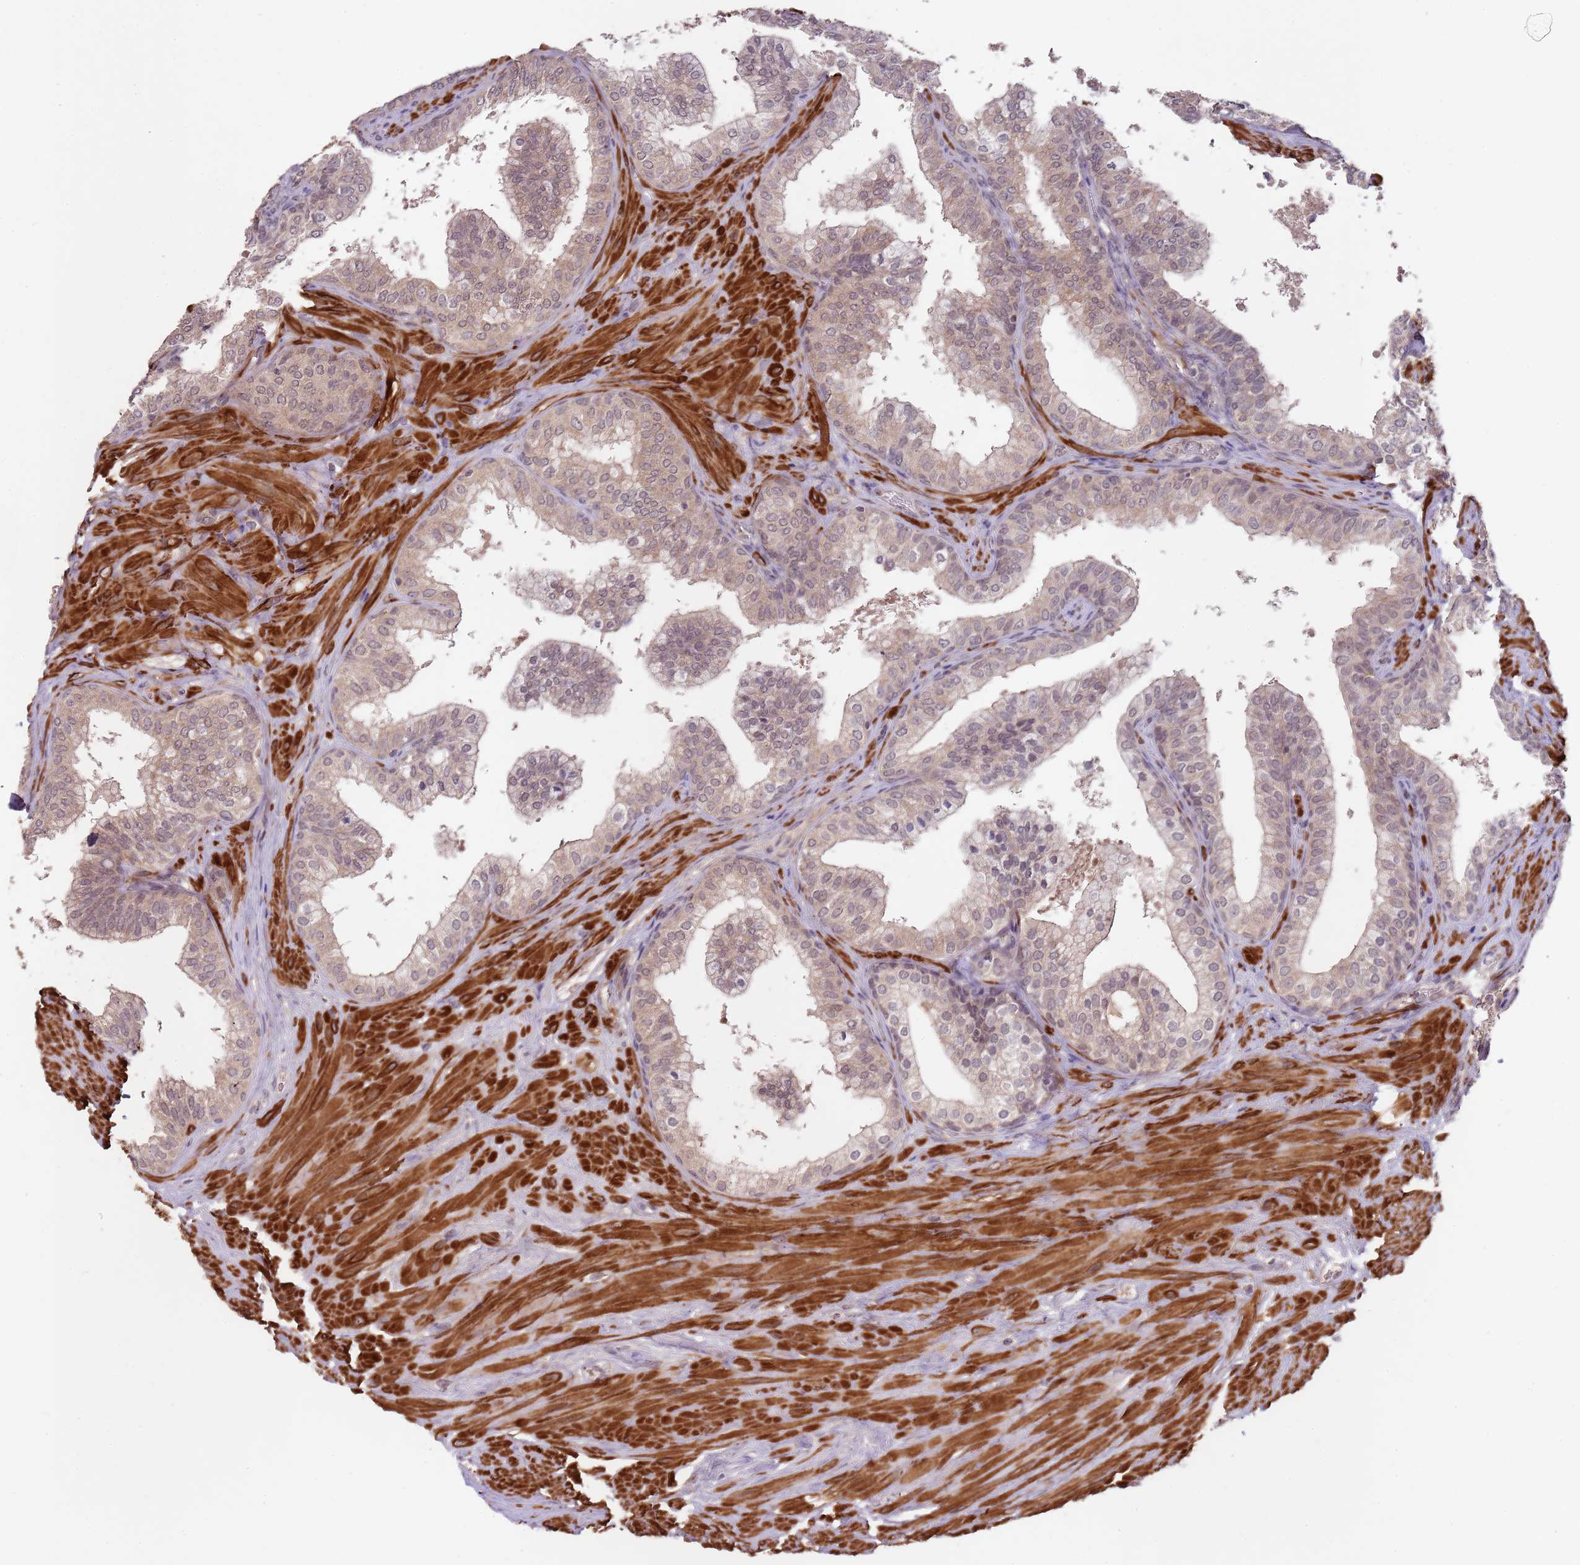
{"staining": {"intensity": "weak", "quantity": ">75%", "location": "cytoplasmic/membranous,nuclear"}, "tissue": "prostate", "cell_type": "Glandular cells", "image_type": "normal", "snomed": [{"axis": "morphology", "description": "Normal tissue, NOS"}, {"axis": "topography", "description": "Prostate"}], "caption": "Protein expression analysis of benign human prostate reveals weak cytoplasmic/membranous,nuclear expression in about >75% of glandular cells. Using DAB (brown) and hematoxylin (blue) stains, captured at high magnification using brightfield microscopy.", "gene": "LIN37", "patient": {"sex": "male", "age": 60}}